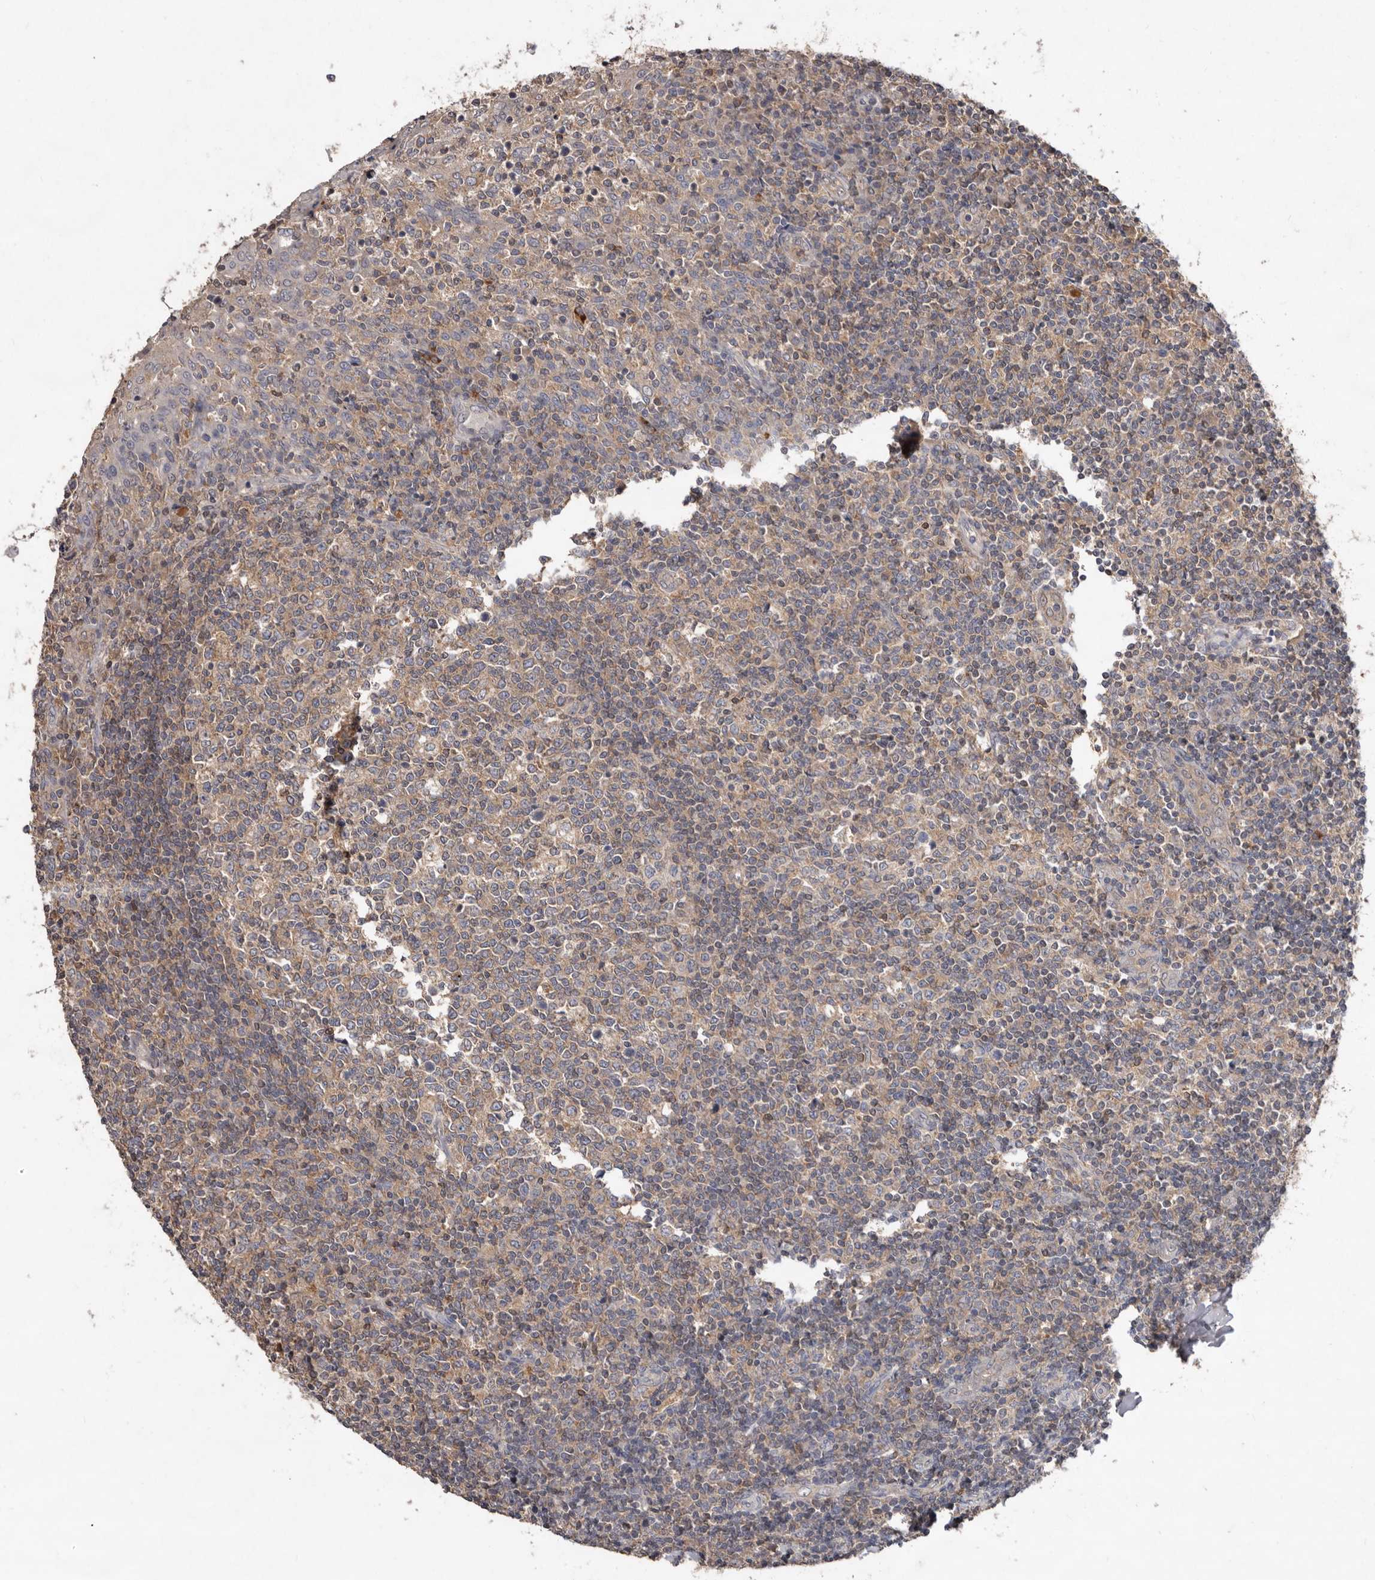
{"staining": {"intensity": "weak", "quantity": ">75%", "location": "cytoplasmic/membranous"}, "tissue": "tonsil", "cell_type": "Germinal center cells", "image_type": "normal", "snomed": [{"axis": "morphology", "description": "Normal tissue, NOS"}, {"axis": "topography", "description": "Tonsil"}], "caption": "The photomicrograph shows immunohistochemical staining of normal tonsil. There is weak cytoplasmic/membranous expression is seen in about >75% of germinal center cells. (Brightfield microscopy of DAB IHC at high magnification).", "gene": "EDEM1", "patient": {"sex": "female", "age": 19}}